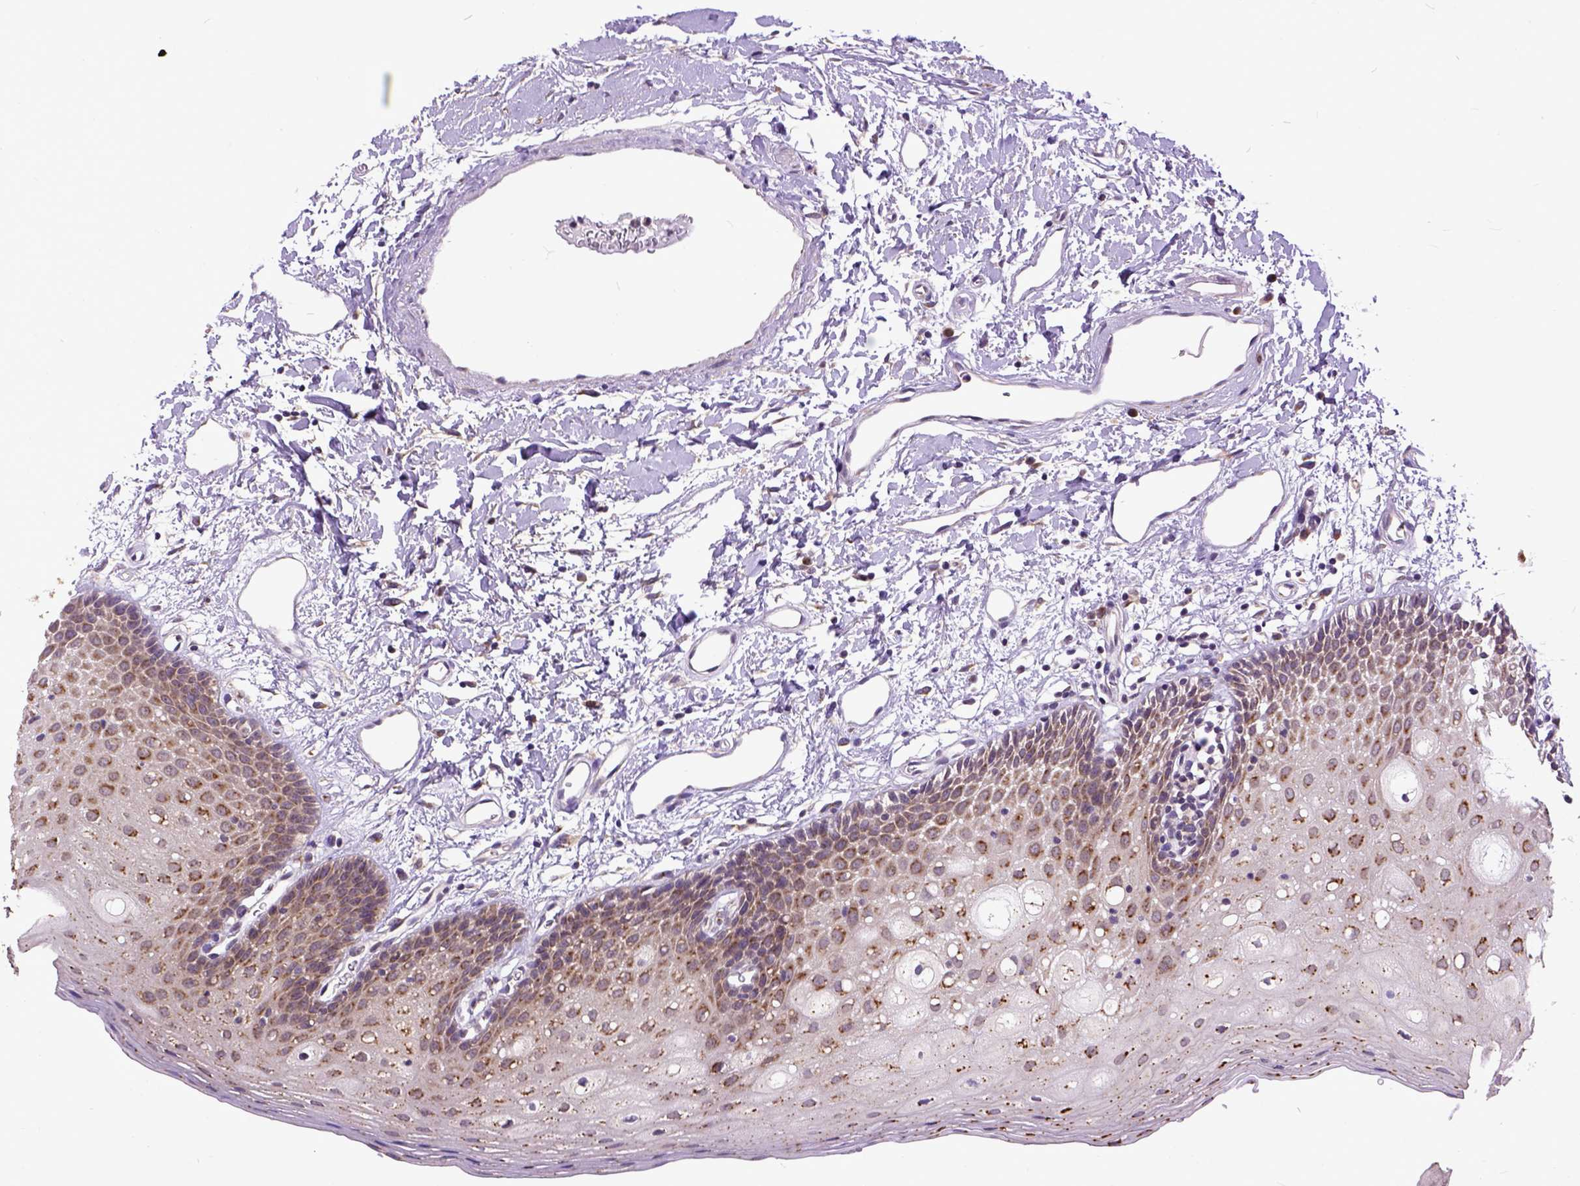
{"staining": {"intensity": "moderate", "quantity": "25%-75%", "location": "cytoplasmic/membranous"}, "tissue": "oral mucosa", "cell_type": "Squamous epithelial cells", "image_type": "normal", "snomed": [{"axis": "morphology", "description": "Normal tissue, NOS"}, {"axis": "topography", "description": "Oral tissue"}], "caption": "The histopathology image reveals staining of unremarkable oral mucosa, revealing moderate cytoplasmic/membranous protein staining (brown color) within squamous epithelial cells.", "gene": "ARL1", "patient": {"sex": "female", "age": 43}}